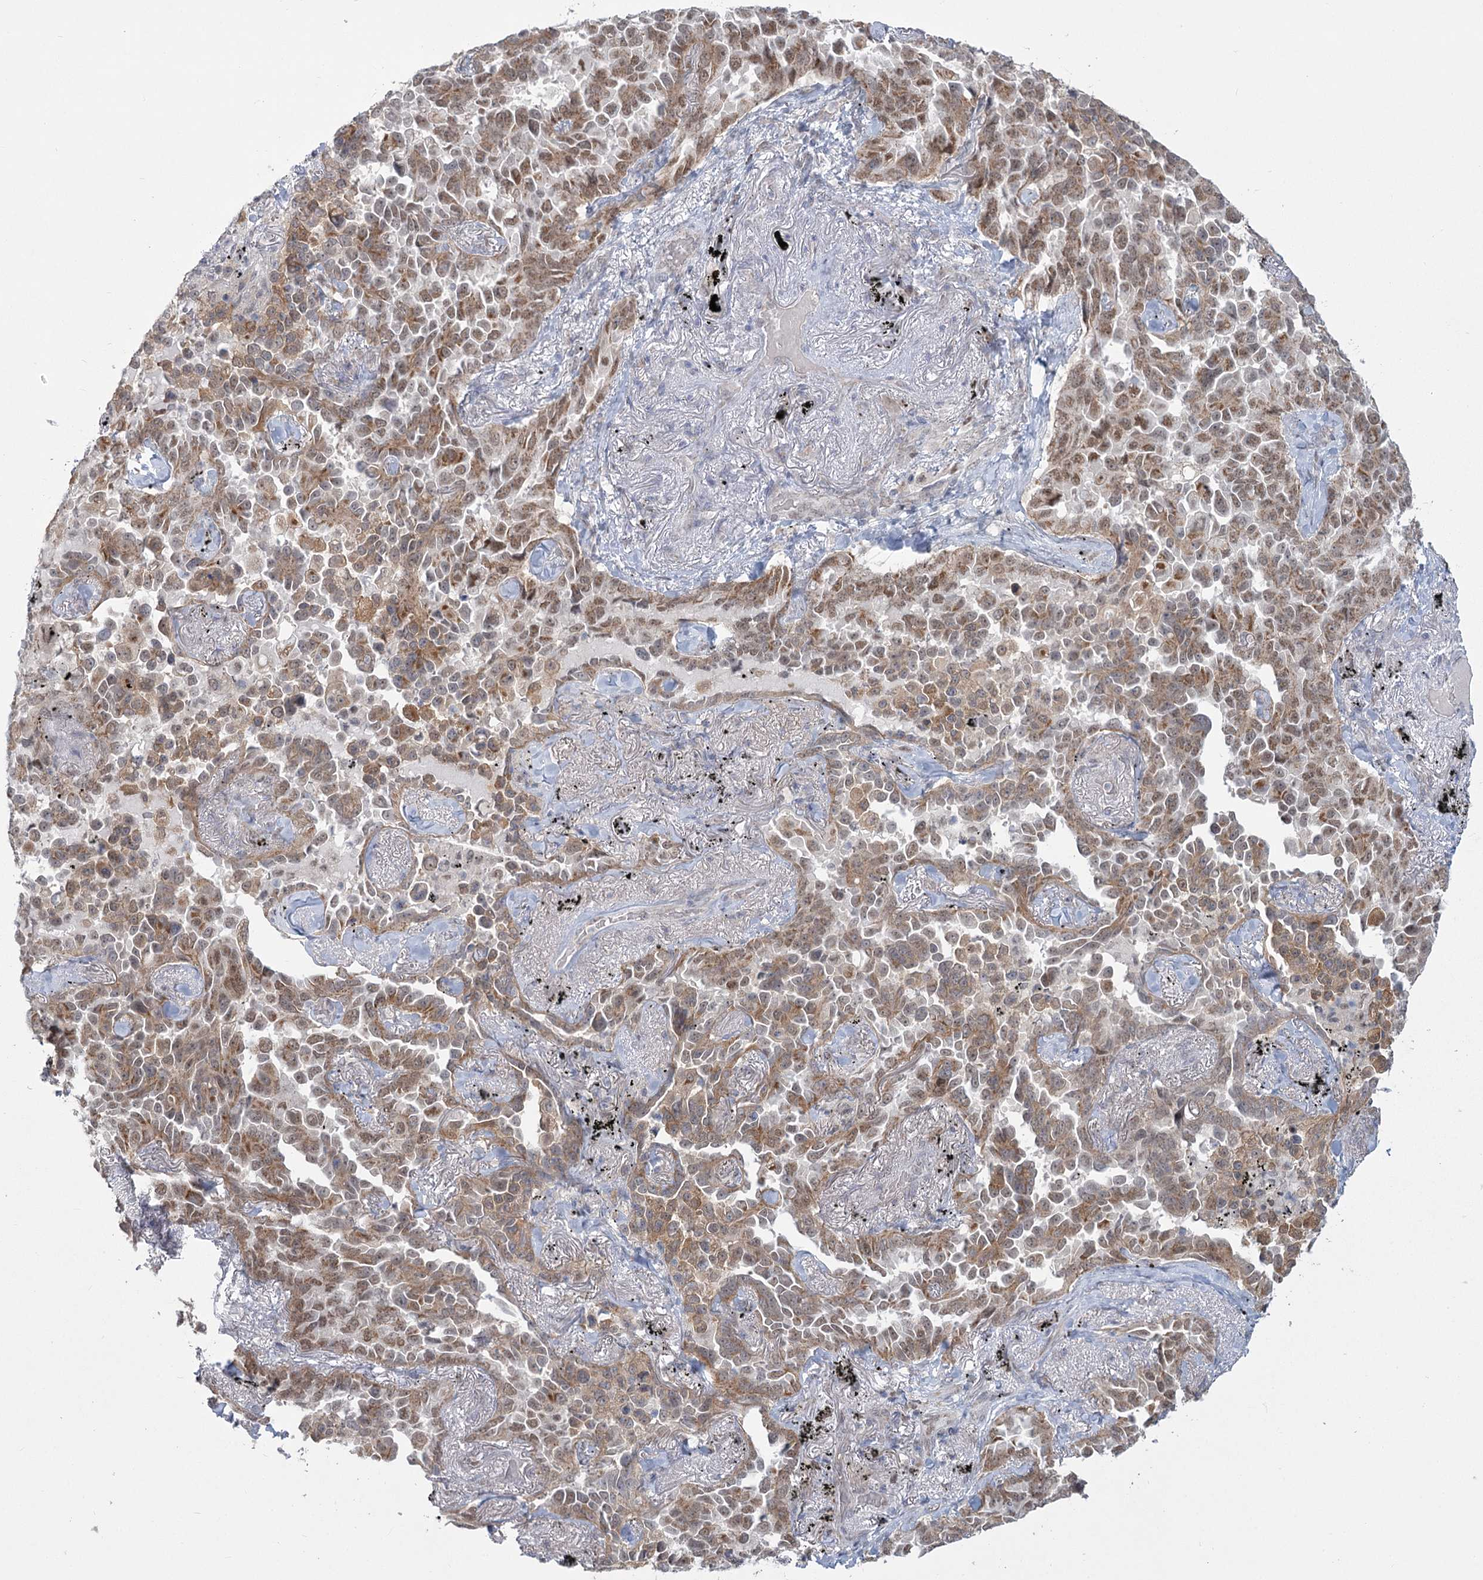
{"staining": {"intensity": "moderate", "quantity": ">75%", "location": "cytoplasmic/membranous,nuclear"}, "tissue": "lung cancer", "cell_type": "Tumor cells", "image_type": "cancer", "snomed": [{"axis": "morphology", "description": "Adenocarcinoma, NOS"}, {"axis": "topography", "description": "Lung"}], "caption": "IHC (DAB (3,3'-diaminobenzidine)) staining of lung cancer displays moderate cytoplasmic/membranous and nuclear protein staining in approximately >75% of tumor cells.", "gene": "MTG1", "patient": {"sex": "female", "age": 67}}